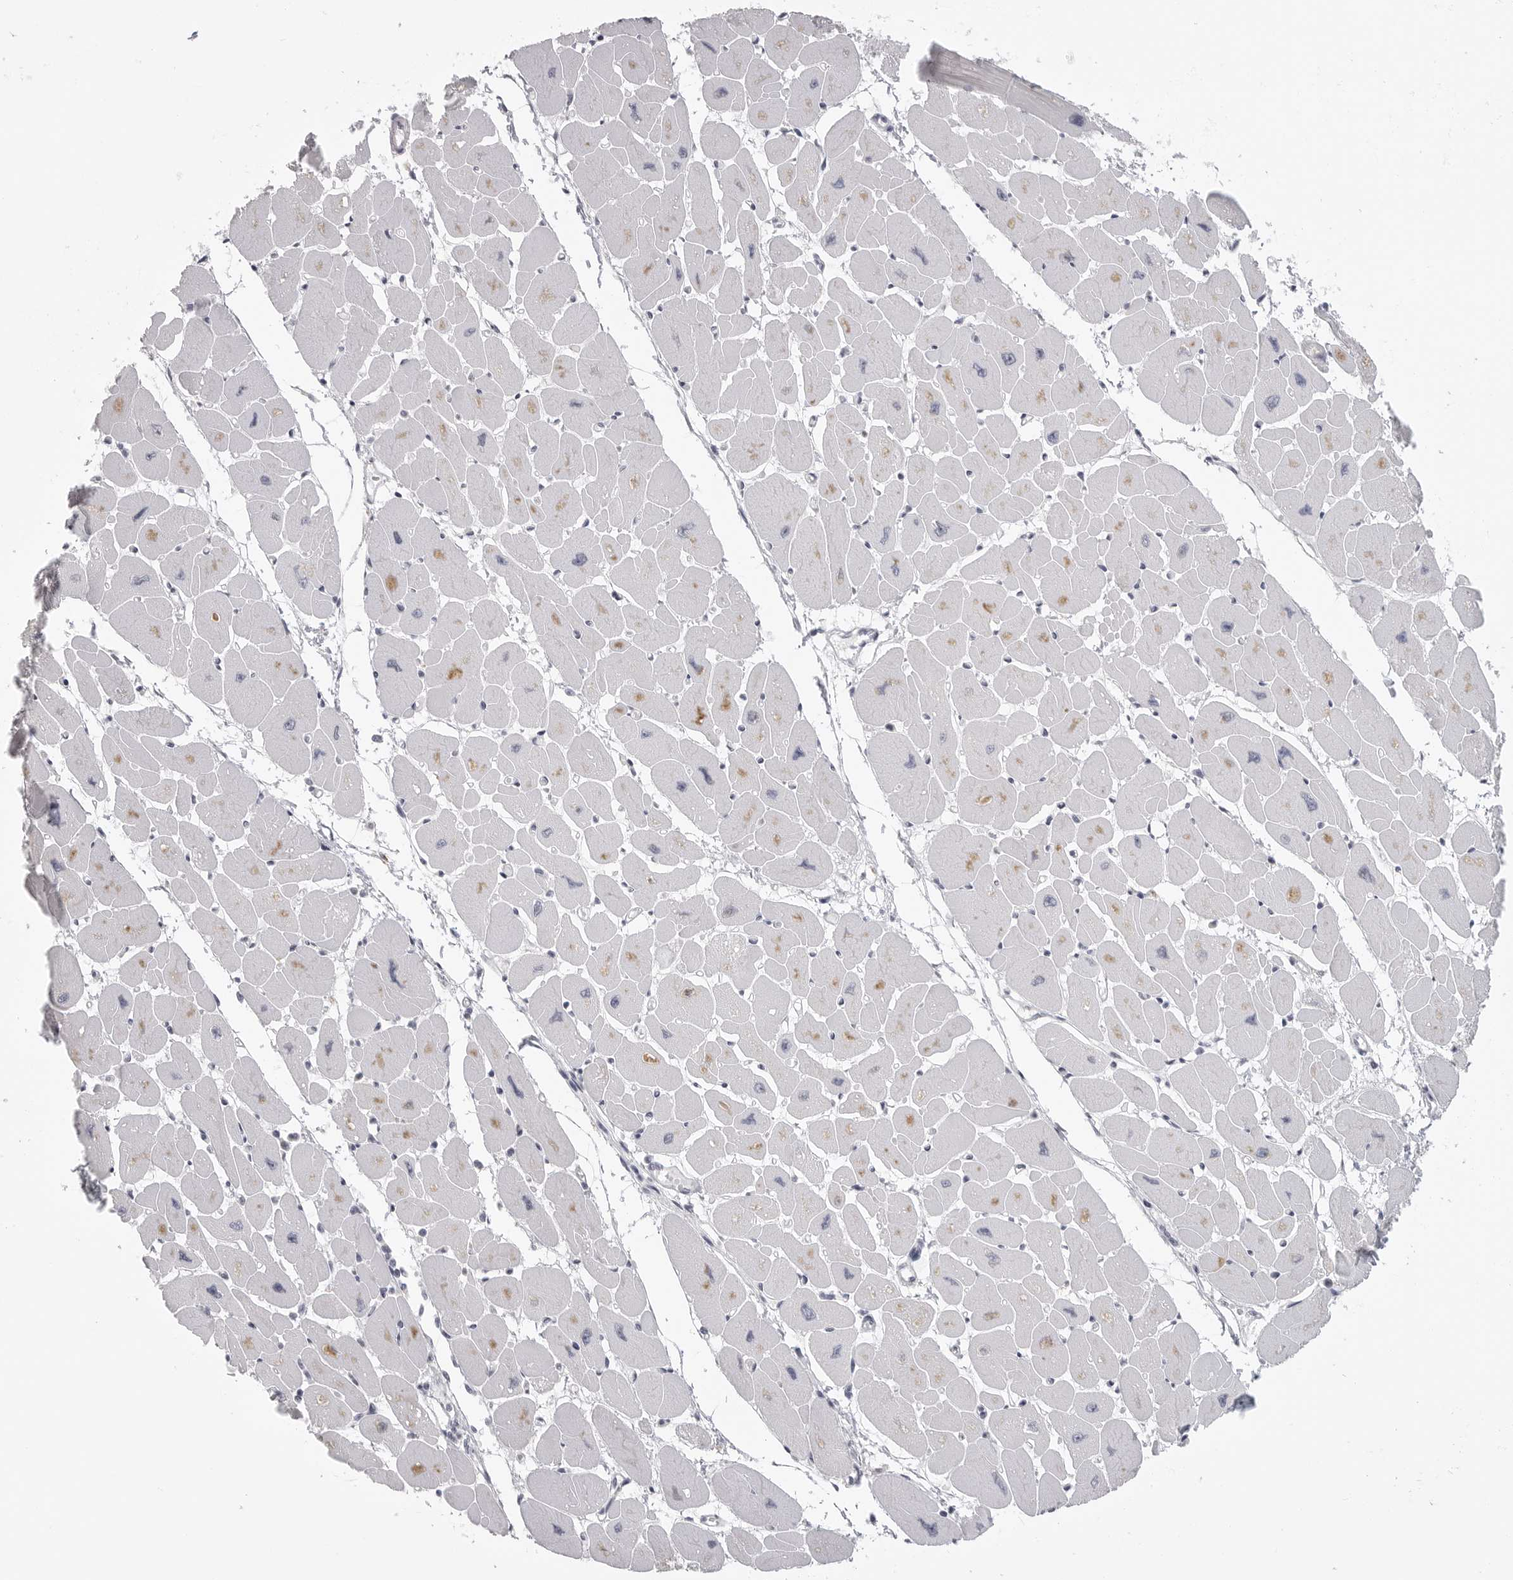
{"staining": {"intensity": "weak", "quantity": "<25%", "location": "cytoplasmic/membranous"}, "tissue": "heart muscle", "cell_type": "Cardiomyocytes", "image_type": "normal", "snomed": [{"axis": "morphology", "description": "Normal tissue, NOS"}, {"axis": "topography", "description": "Heart"}], "caption": "Cardiomyocytes show no significant protein expression in benign heart muscle. The staining is performed using DAB brown chromogen with nuclei counter-stained in using hematoxylin.", "gene": "HMGCS2", "patient": {"sex": "female", "age": 54}}